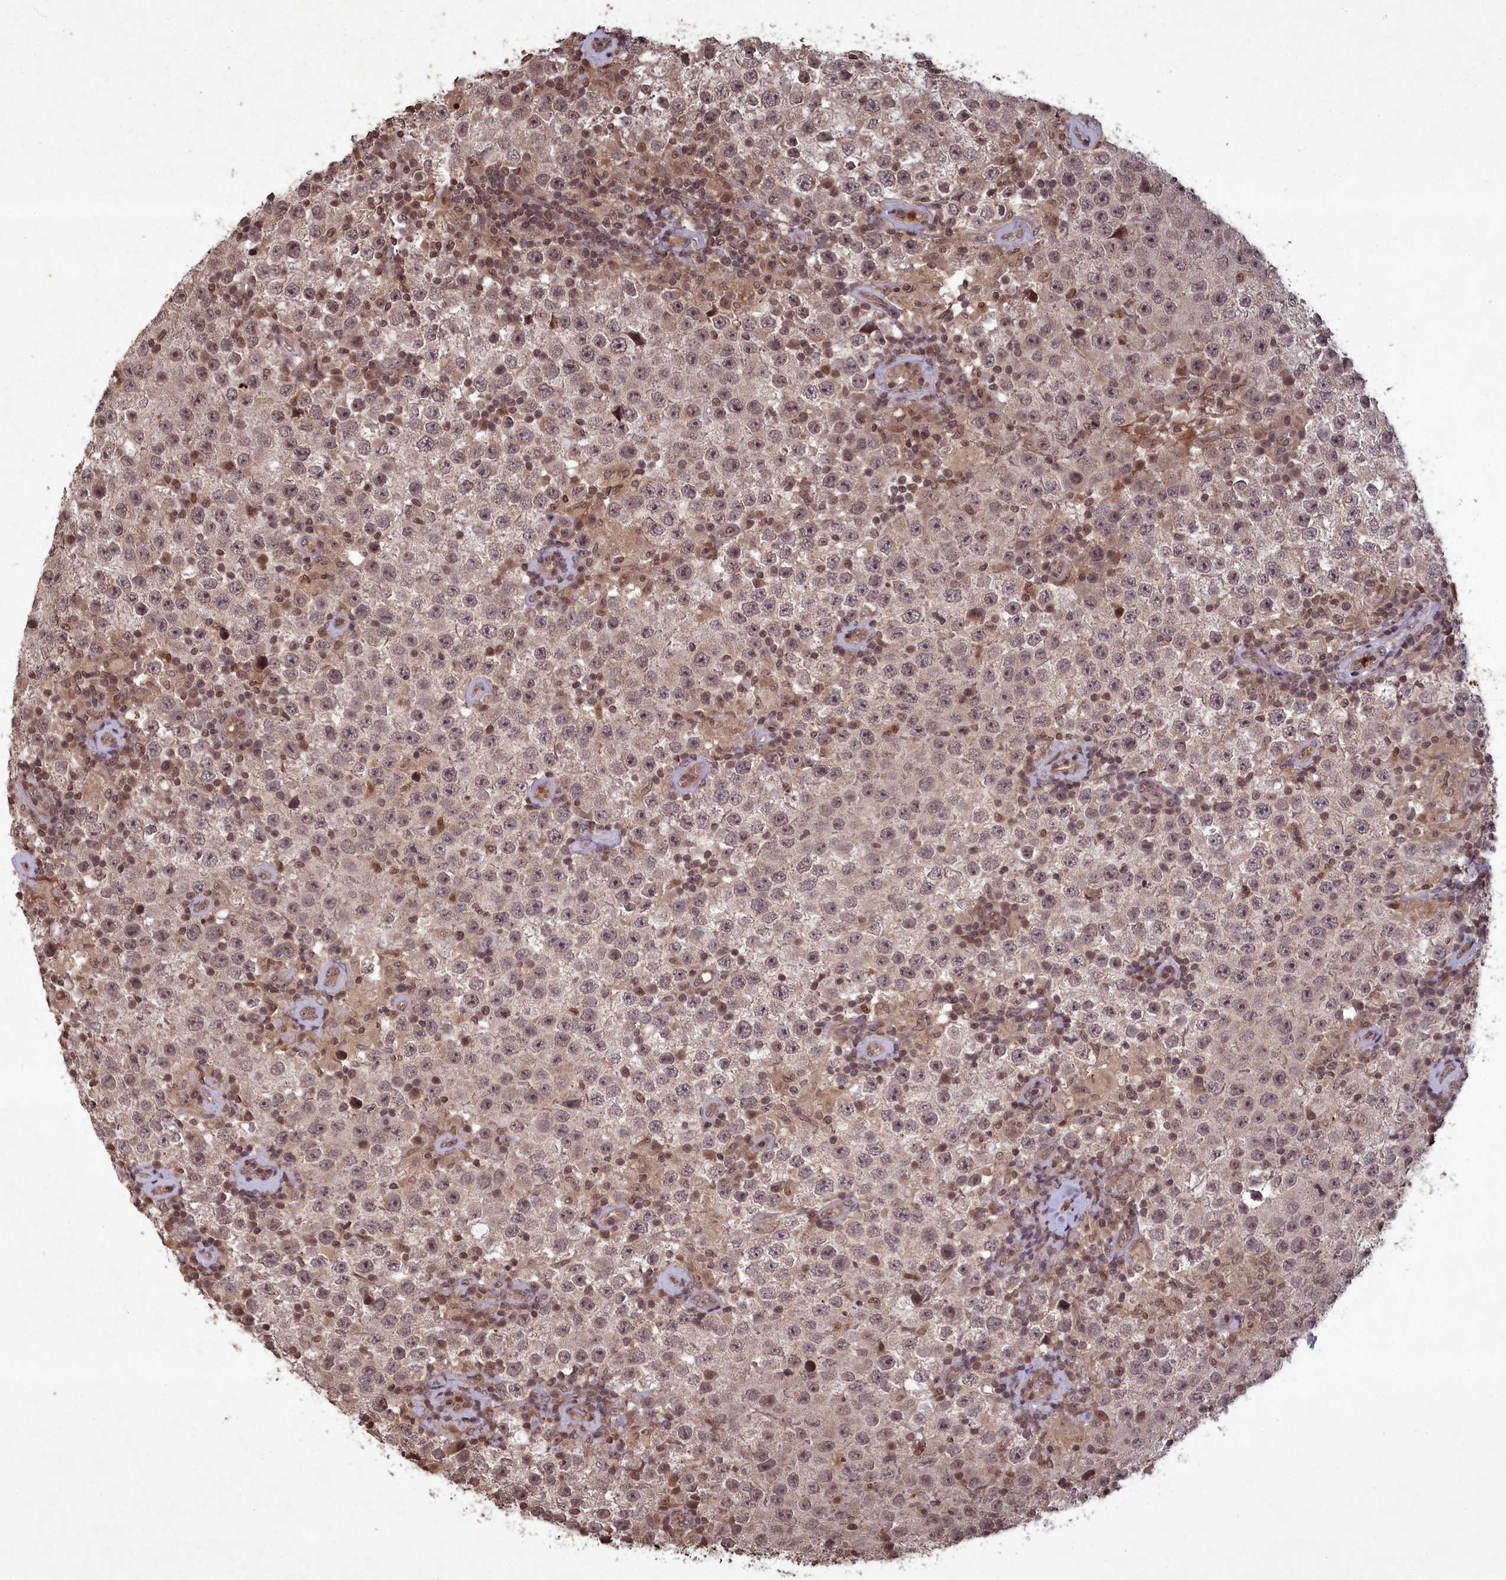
{"staining": {"intensity": "weak", "quantity": ">75%", "location": "nuclear"}, "tissue": "testis cancer", "cell_type": "Tumor cells", "image_type": "cancer", "snomed": [{"axis": "morphology", "description": "Normal tissue, NOS"}, {"axis": "morphology", "description": "Urothelial carcinoma, High grade"}, {"axis": "morphology", "description": "Seminoma, NOS"}, {"axis": "morphology", "description": "Carcinoma, Embryonal, NOS"}, {"axis": "topography", "description": "Urinary bladder"}, {"axis": "topography", "description": "Testis"}], "caption": "Weak nuclear staining for a protein is present in approximately >75% of tumor cells of testis cancer (embryonal carcinoma) using immunohistochemistry (IHC).", "gene": "SRMS", "patient": {"sex": "male", "age": 41}}